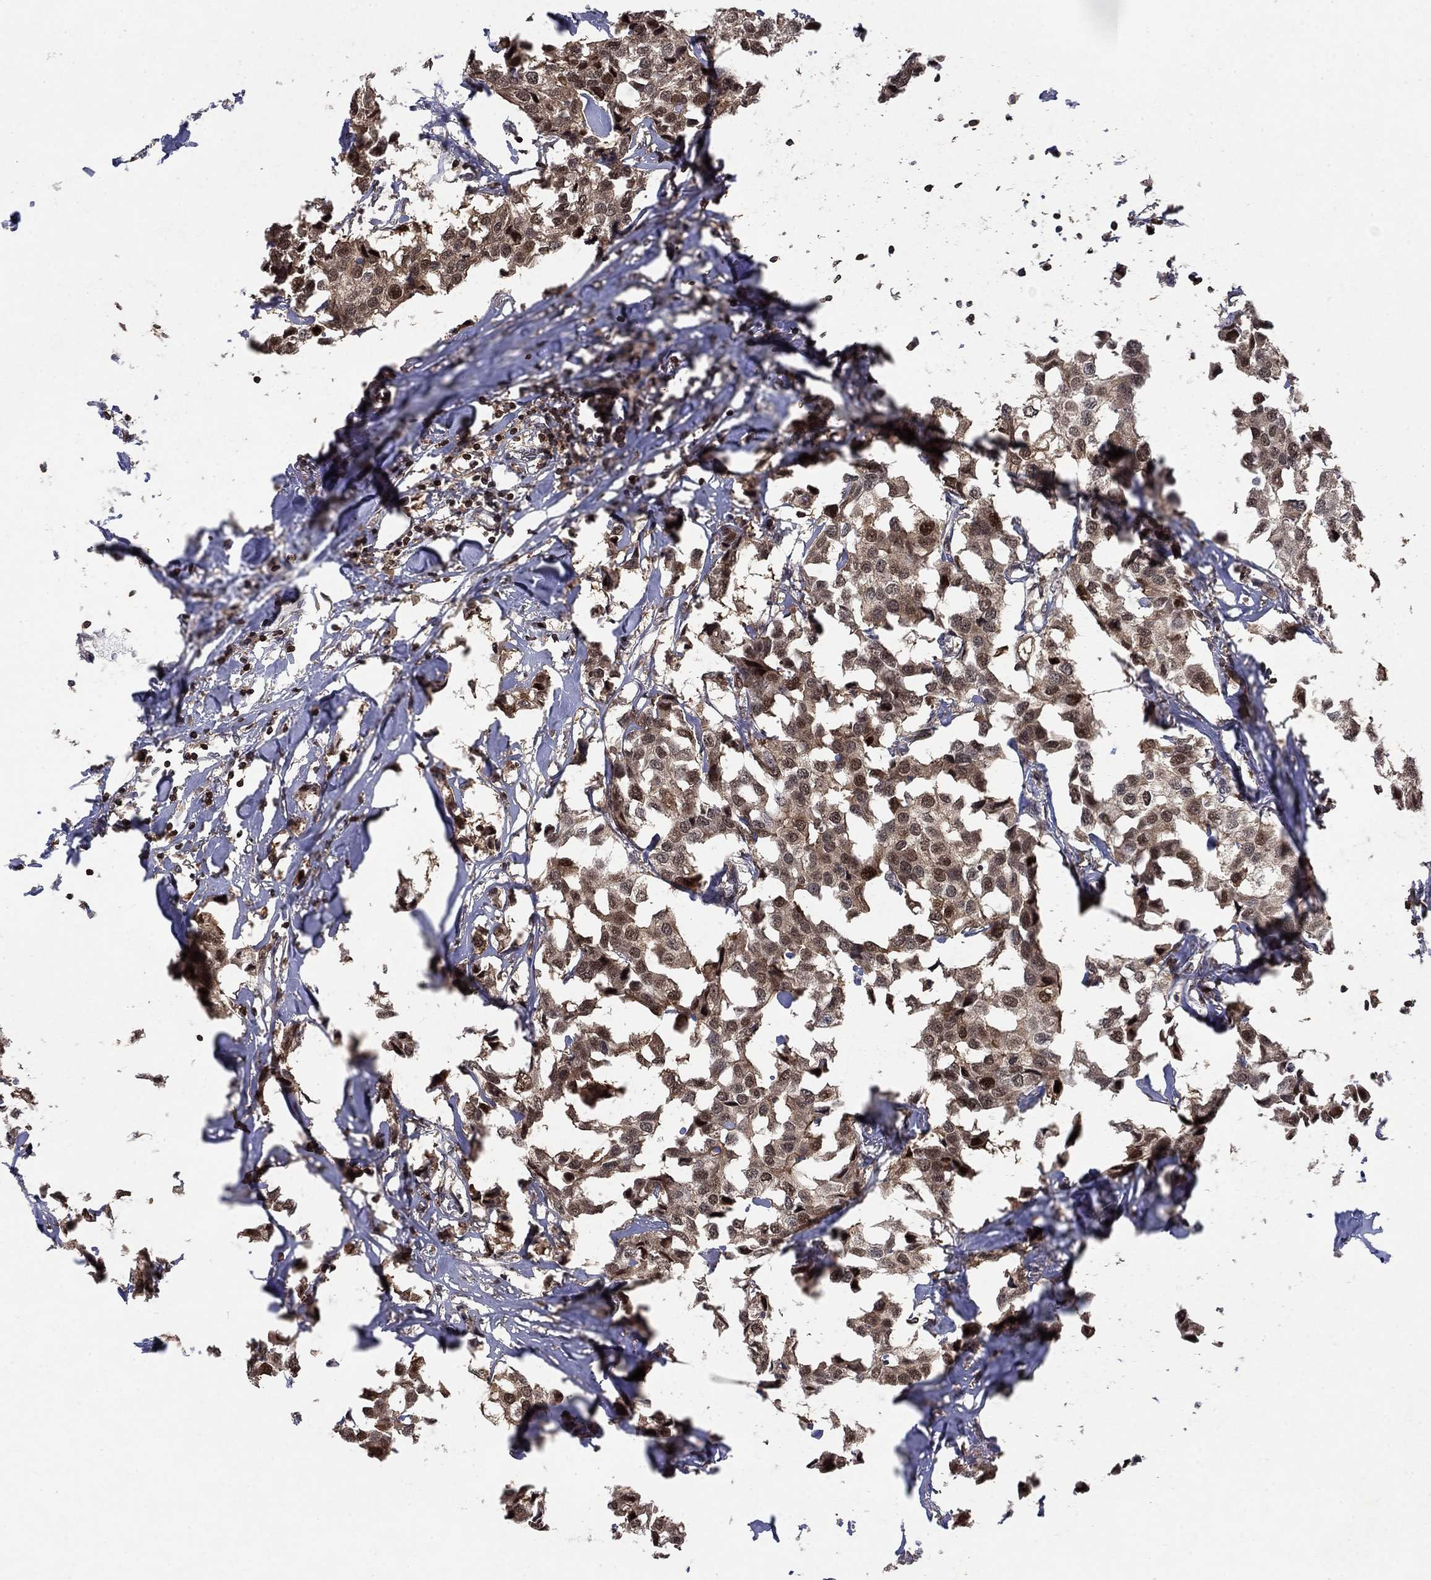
{"staining": {"intensity": "strong", "quantity": "<25%", "location": "cytoplasmic/membranous,nuclear"}, "tissue": "breast cancer", "cell_type": "Tumor cells", "image_type": "cancer", "snomed": [{"axis": "morphology", "description": "Duct carcinoma"}, {"axis": "topography", "description": "Breast"}], "caption": "Immunohistochemistry (IHC) staining of breast cancer (intraductal carcinoma), which displays medium levels of strong cytoplasmic/membranous and nuclear expression in approximately <25% of tumor cells indicating strong cytoplasmic/membranous and nuclear protein positivity. The staining was performed using DAB (brown) for protein detection and nuclei were counterstained in hematoxylin (blue).", "gene": "CCDC66", "patient": {"sex": "female", "age": 80}}